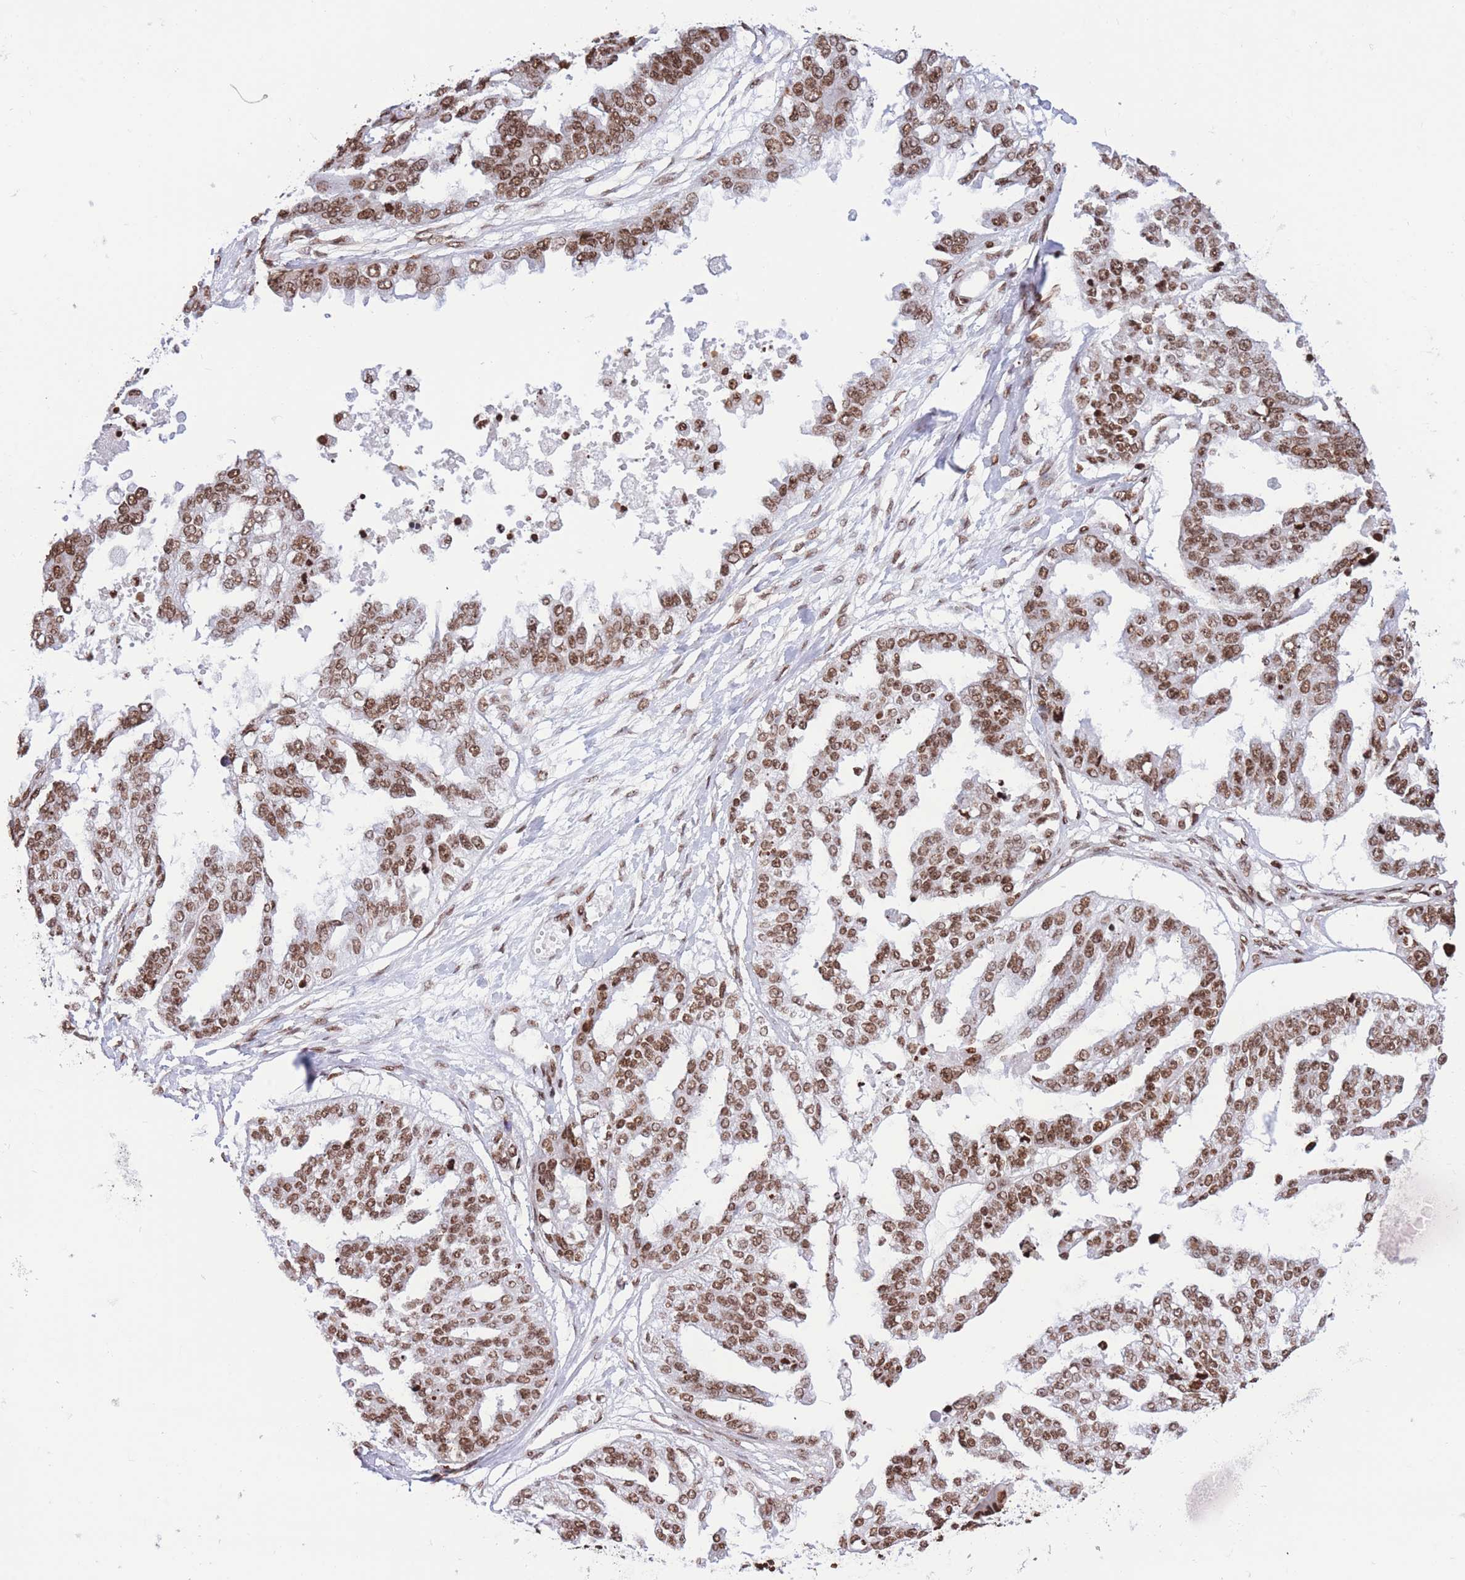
{"staining": {"intensity": "moderate", "quantity": ">75%", "location": "nuclear"}, "tissue": "ovarian cancer", "cell_type": "Tumor cells", "image_type": "cancer", "snomed": [{"axis": "morphology", "description": "Cystadenocarcinoma, serous, NOS"}, {"axis": "topography", "description": "Ovary"}], "caption": "A high-resolution photomicrograph shows IHC staining of ovarian cancer, which displays moderate nuclear positivity in approximately >75% of tumor cells.", "gene": "H2BC11", "patient": {"sex": "female", "age": 58}}